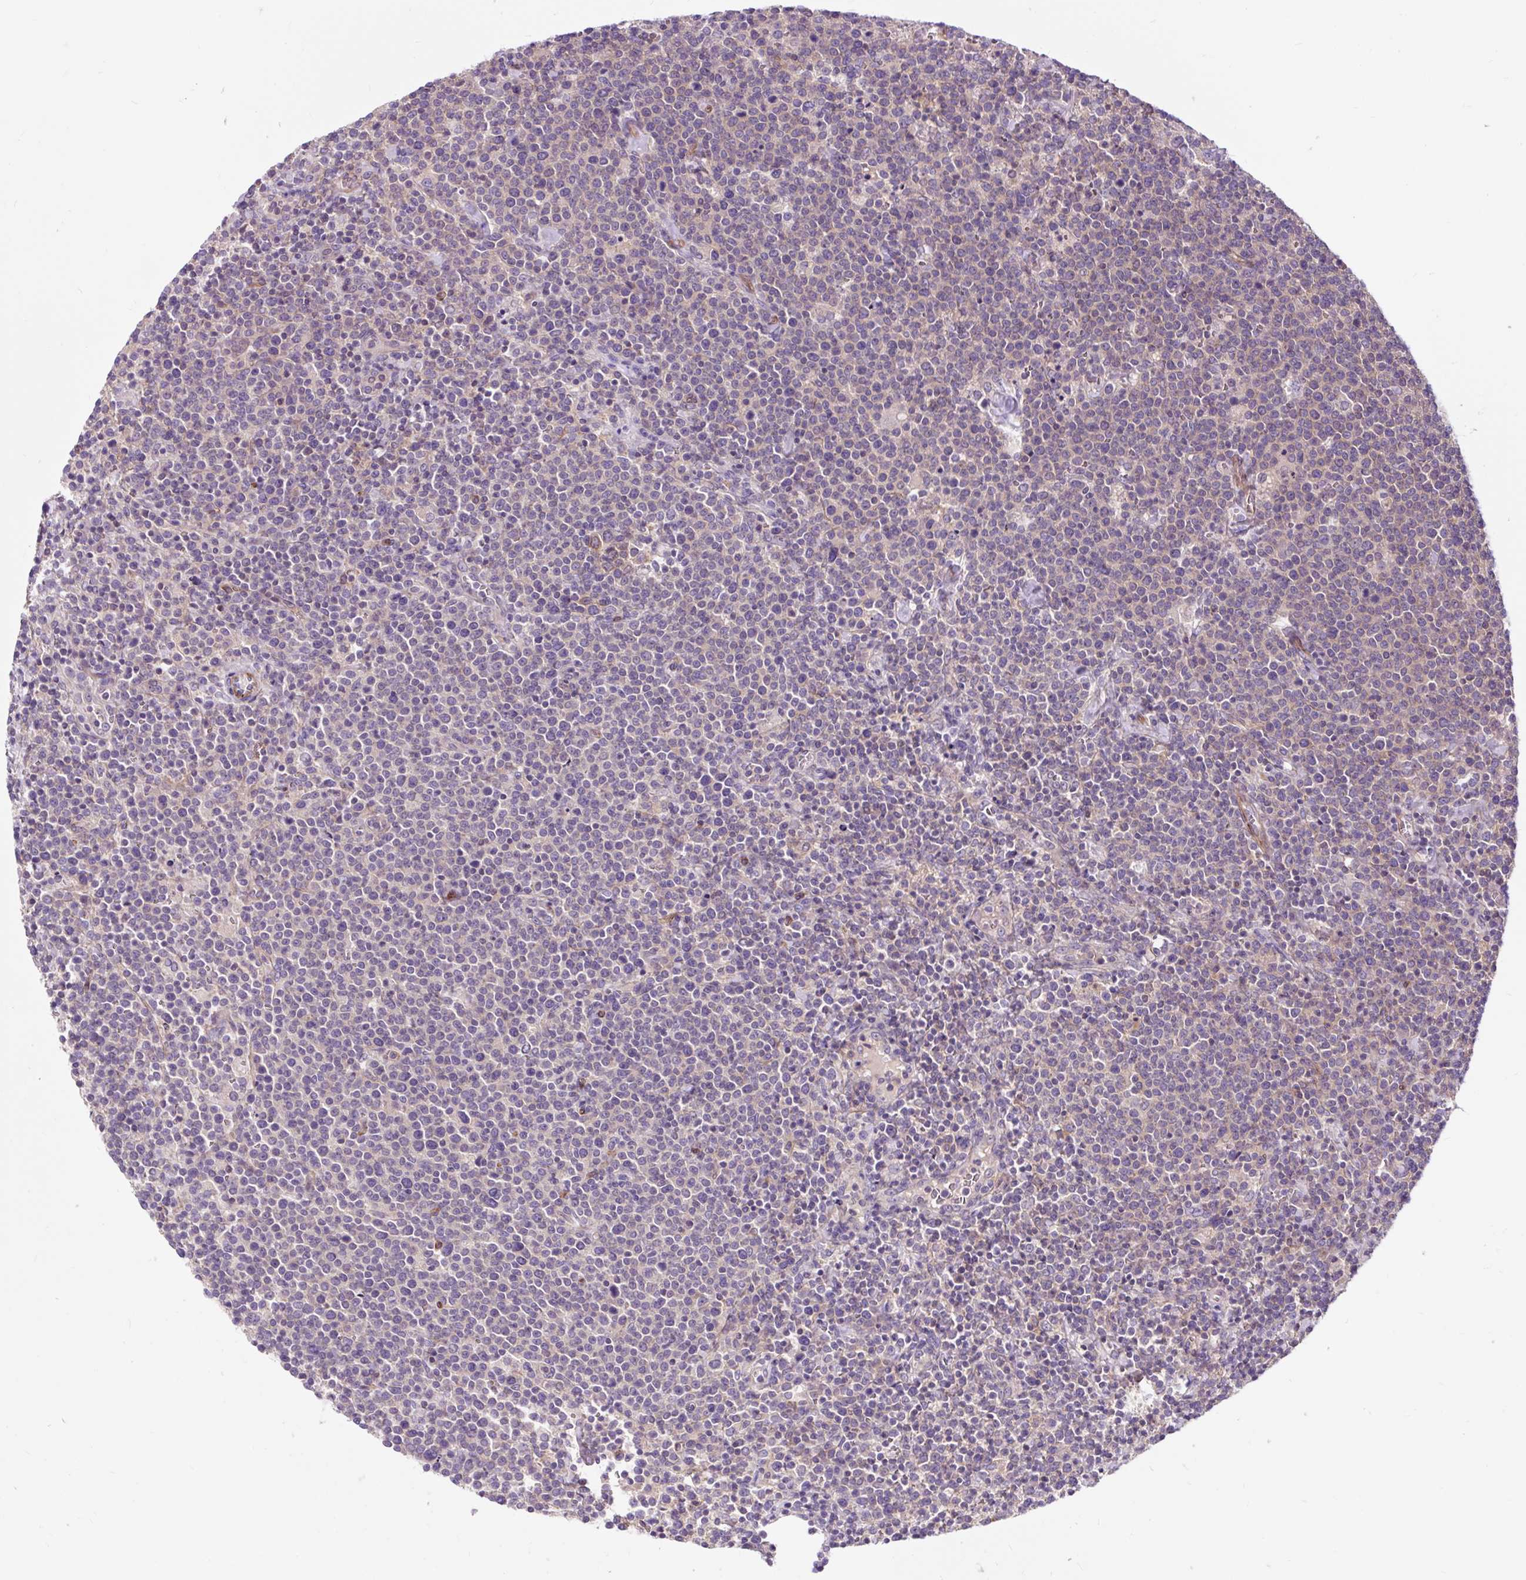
{"staining": {"intensity": "negative", "quantity": "none", "location": "none"}, "tissue": "lymphoma", "cell_type": "Tumor cells", "image_type": "cancer", "snomed": [{"axis": "morphology", "description": "Malignant lymphoma, non-Hodgkin's type, High grade"}, {"axis": "topography", "description": "Lymph node"}], "caption": "This is an IHC histopathology image of malignant lymphoma, non-Hodgkin's type (high-grade). There is no positivity in tumor cells.", "gene": "PCDHGB3", "patient": {"sex": "male", "age": 61}}